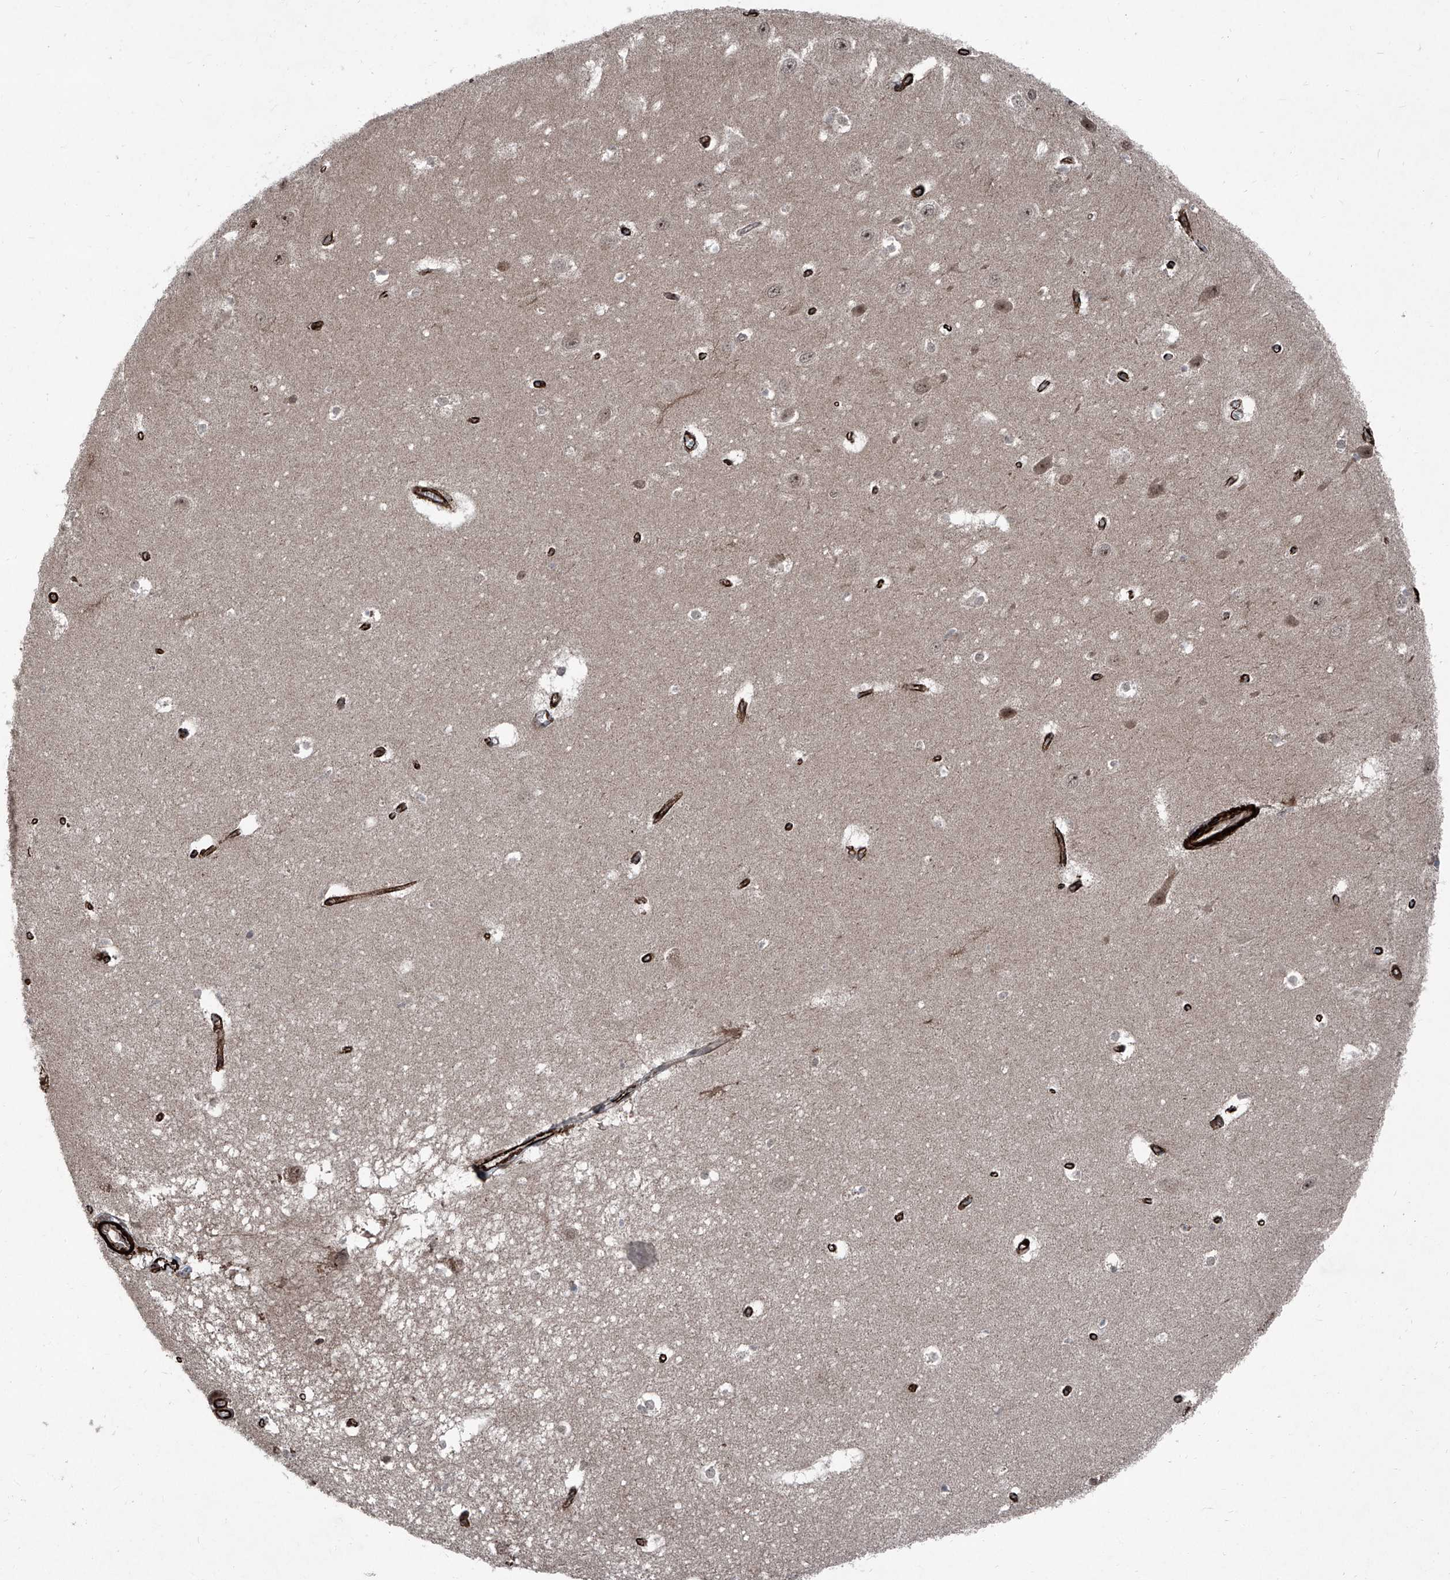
{"staining": {"intensity": "weak", "quantity": "<25%", "location": "cytoplasmic/membranous"}, "tissue": "hippocampus", "cell_type": "Glial cells", "image_type": "normal", "snomed": [{"axis": "morphology", "description": "Normal tissue, NOS"}, {"axis": "topography", "description": "Hippocampus"}], "caption": "The IHC histopathology image has no significant expression in glial cells of hippocampus.", "gene": "COA7", "patient": {"sex": "female", "age": 64}}